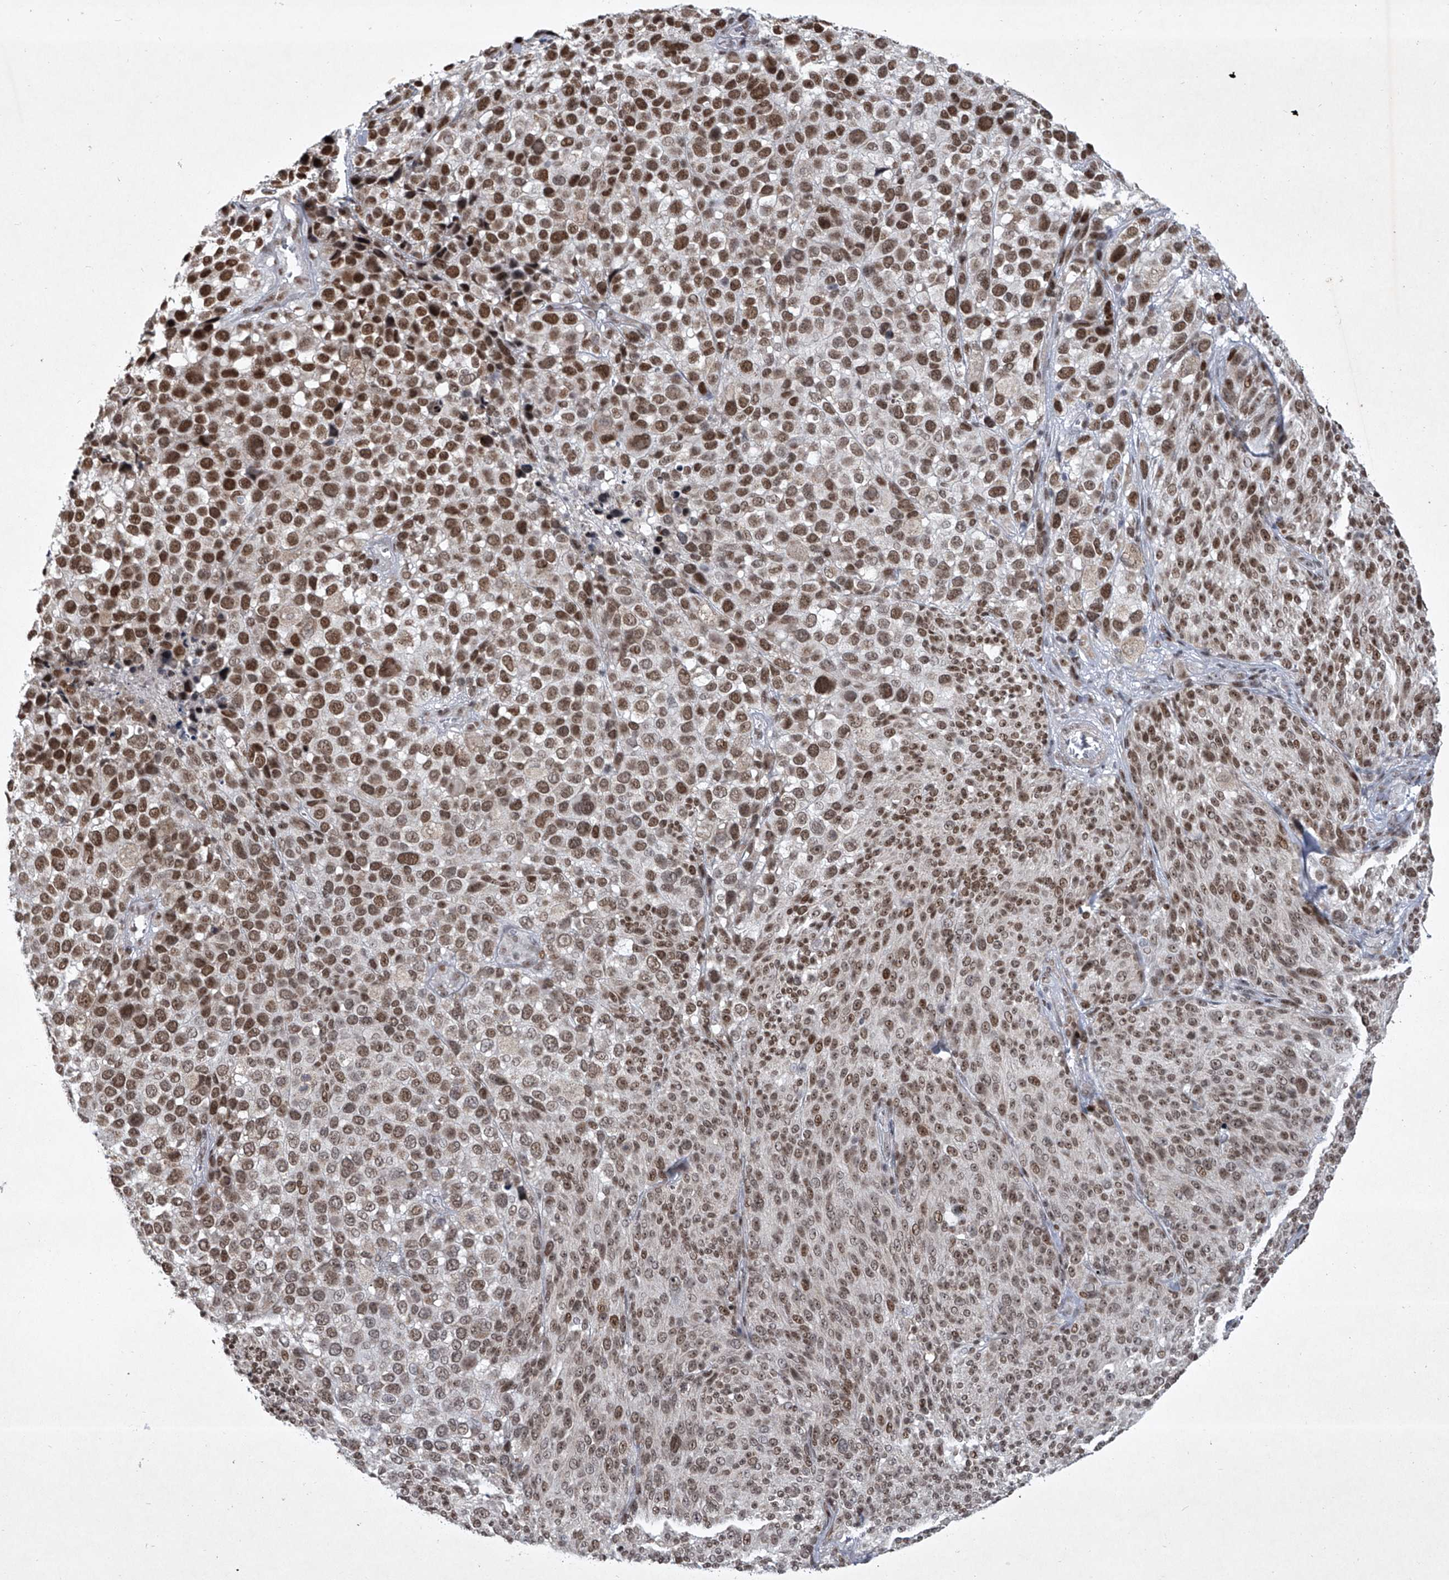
{"staining": {"intensity": "moderate", "quantity": ">75%", "location": "nuclear"}, "tissue": "melanoma", "cell_type": "Tumor cells", "image_type": "cancer", "snomed": [{"axis": "morphology", "description": "Malignant melanoma, NOS"}, {"axis": "topography", "description": "Skin of trunk"}], "caption": "High-magnification brightfield microscopy of melanoma stained with DAB (brown) and counterstained with hematoxylin (blue). tumor cells exhibit moderate nuclear positivity is seen in about>75% of cells.", "gene": "MLLT1", "patient": {"sex": "male", "age": 71}}